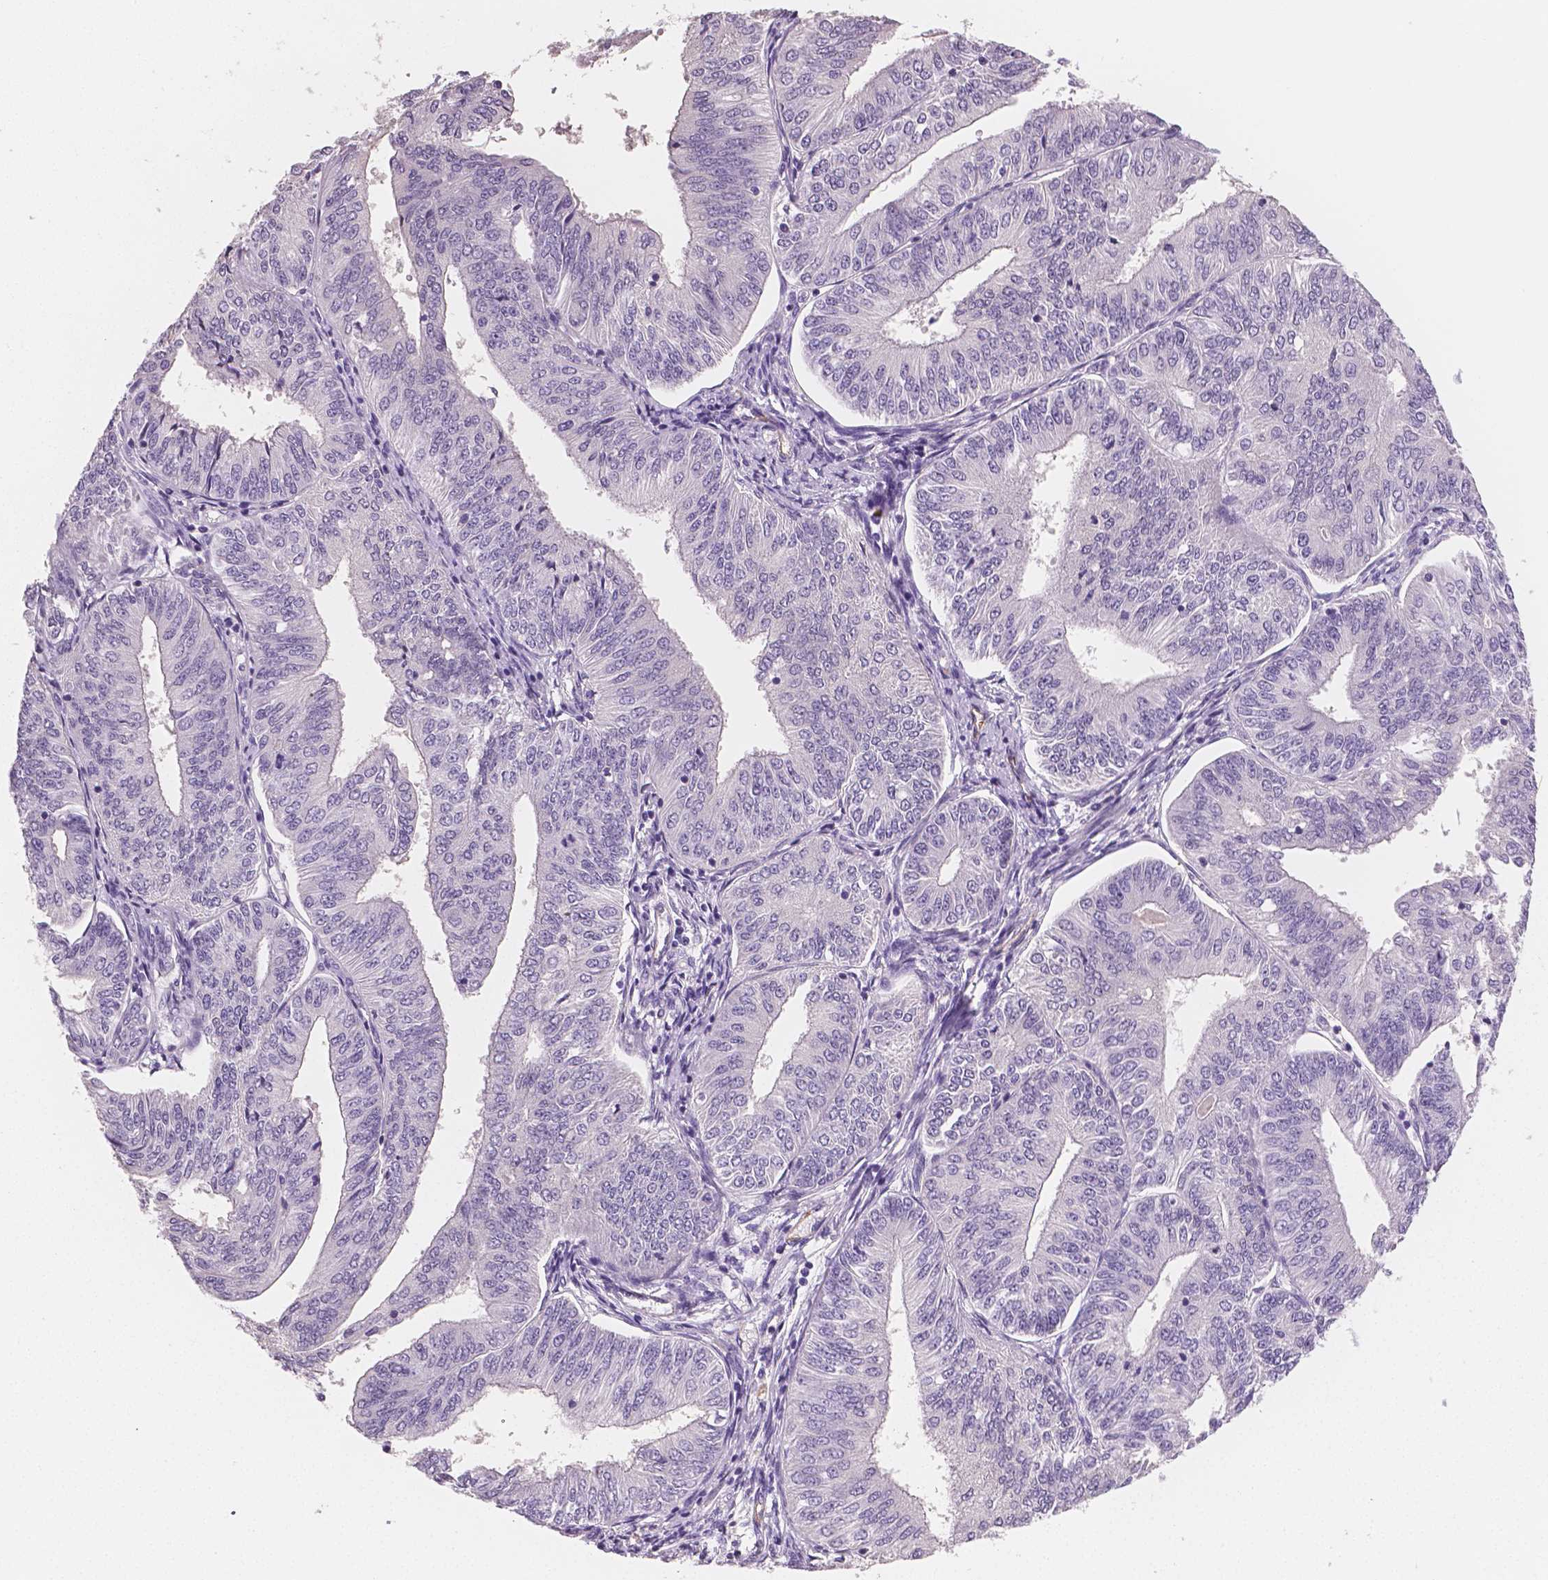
{"staining": {"intensity": "negative", "quantity": "none", "location": "none"}, "tissue": "endometrial cancer", "cell_type": "Tumor cells", "image_type": "cancer", "snomed": [{"axis": "morphology", "description": "Adenocarcinoma, NOS"}, {"axis": "topography", "description": "Endometrium"}], "caption": "Tumor cells are negative for brown protein staining in endometrial adenocarcinoma. Nuclei are stained in blue.", "gene": "TSPAN7", "patient": {"sex": "female", "age": 58}}